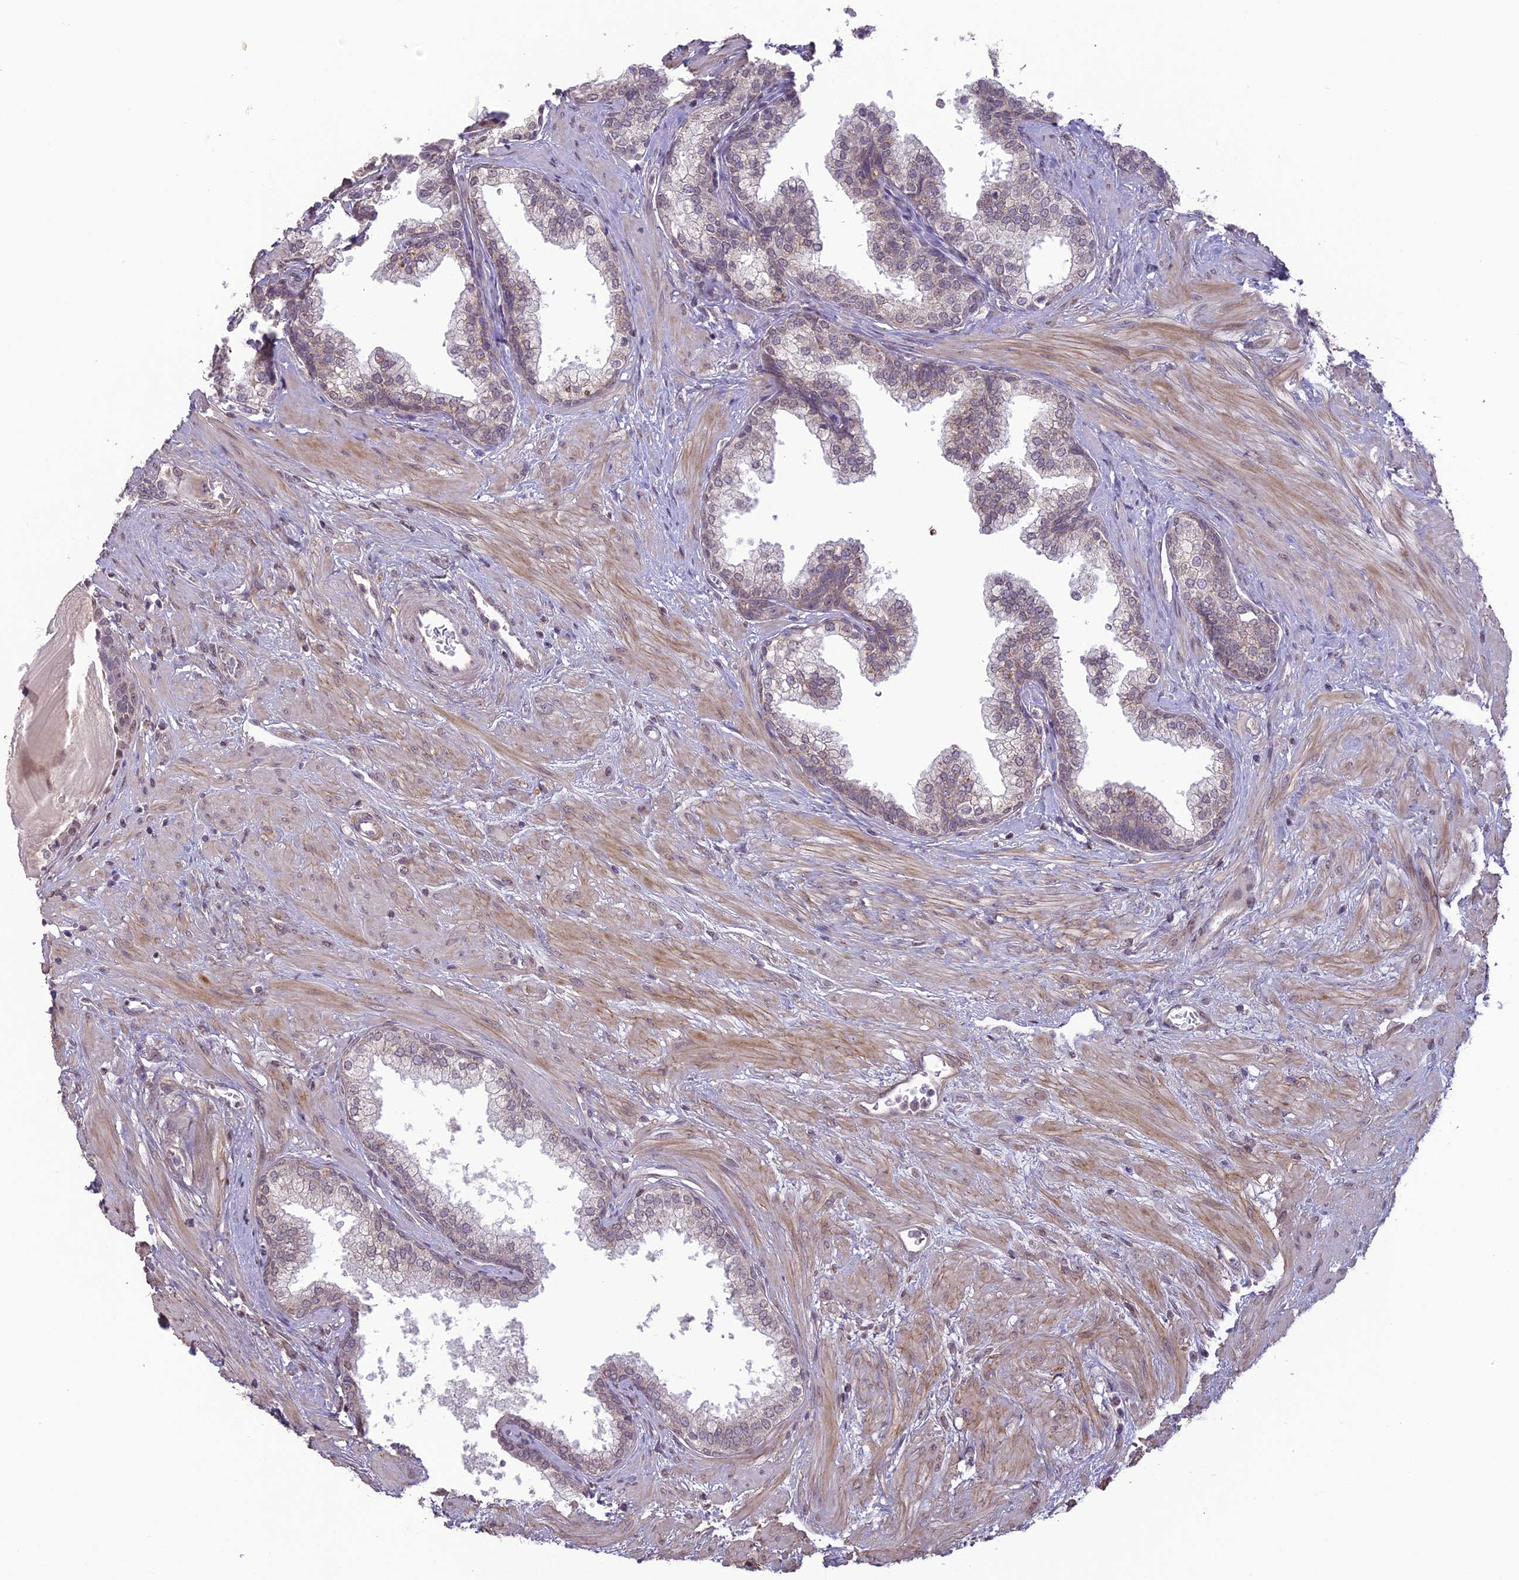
{"staining": {"intensity": "weak", "quantity": "25%-75%", "location": "cytoplasmic/membranous"}, "tissue": "prostate", "cell_type": "Glandular cells", "image_type": "normal", "snomed": [{"axis": "morphology", "description": "Normal tissue, NOS"}, {"axis": "topography", "description": "Prostate"}], "caption": "This image exhibits immunohistochemistry staining of unremarkable prostate, with low weak cytoplasmic/membranous staining in approximately 25%-75% of glandular cells.", "gene": "ERG28", "patient": {"sex": "male", "age": 57}}